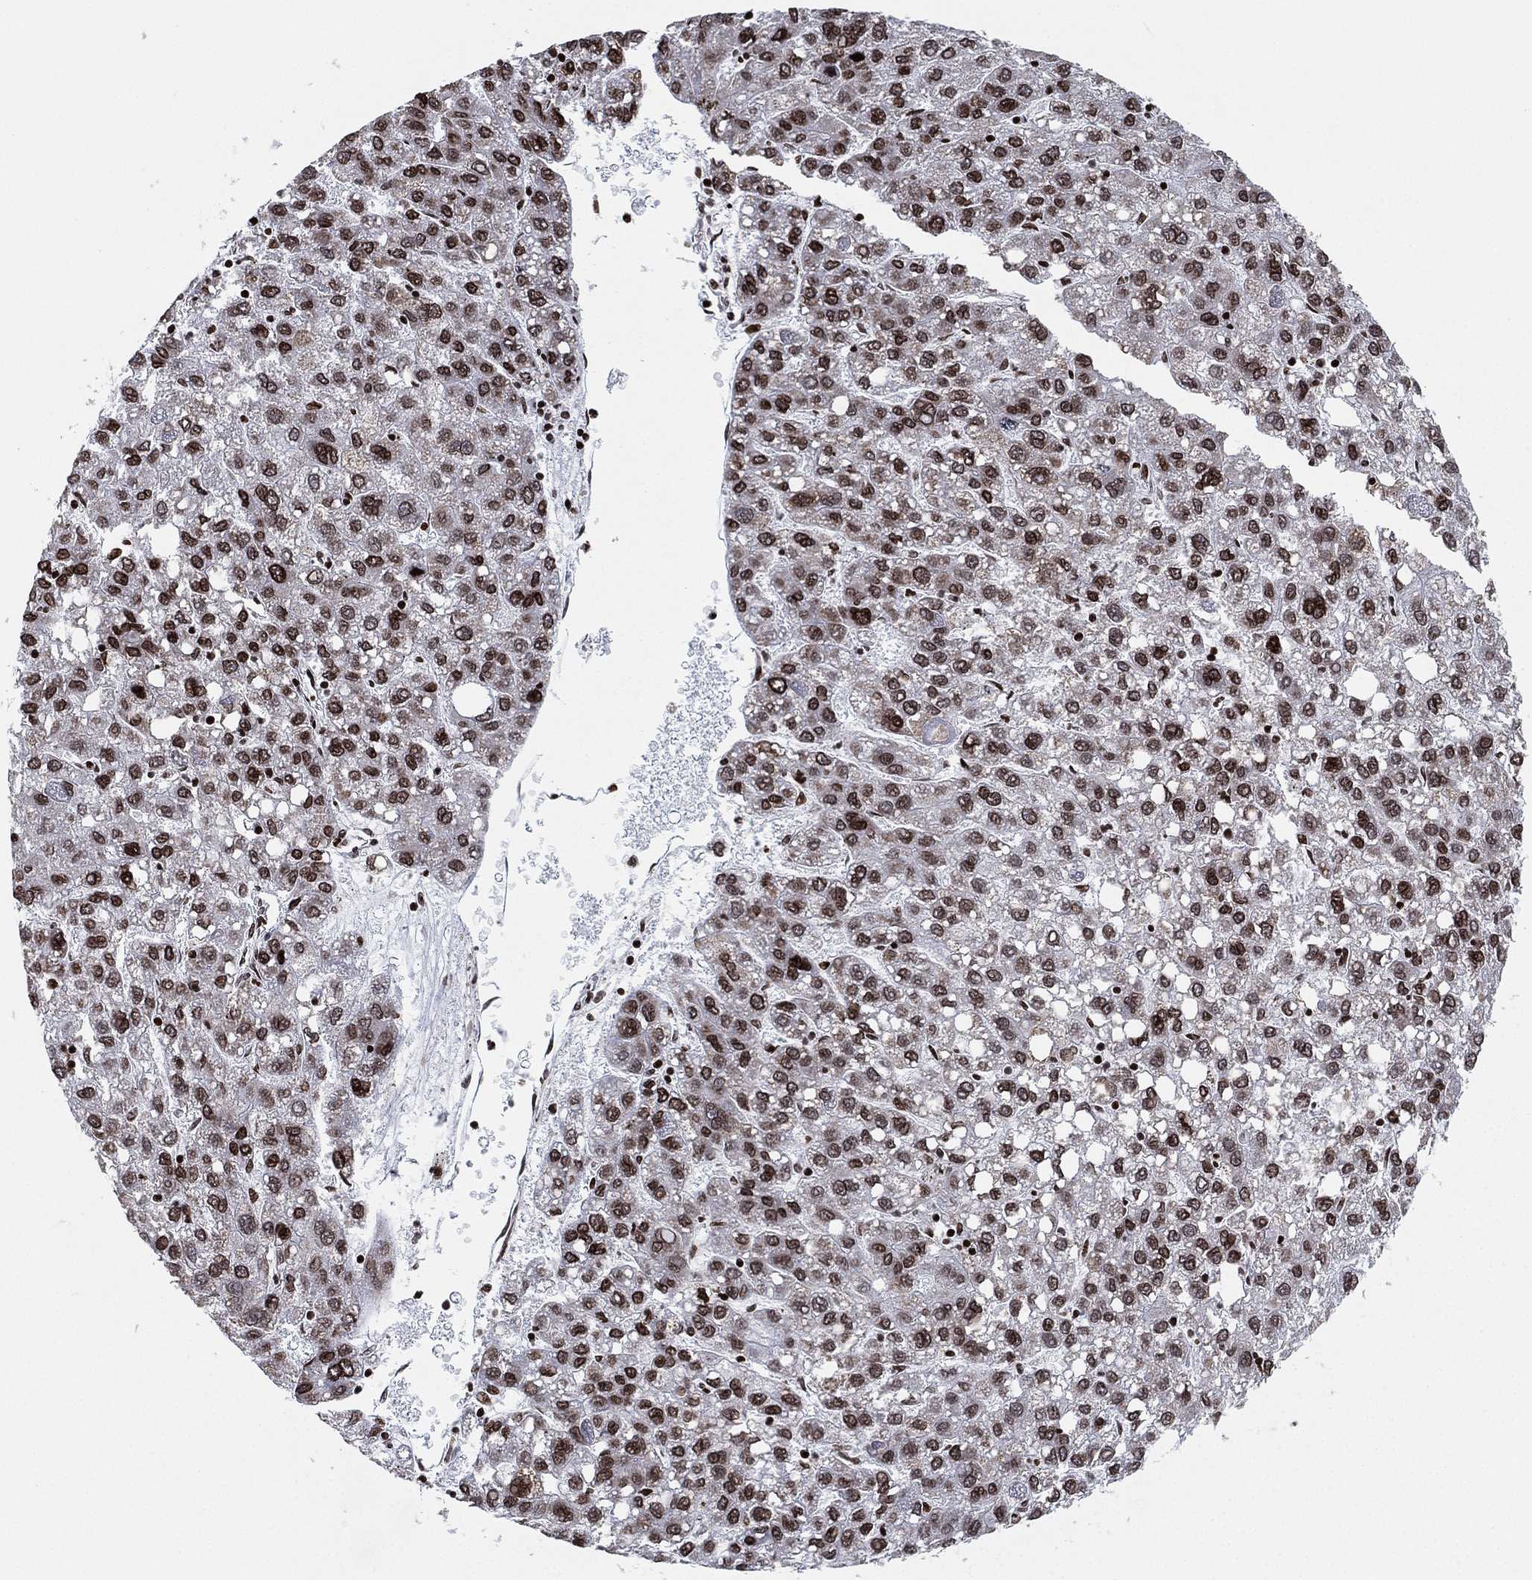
{"staining": {"intensity": "moderate", "quantity": "25%-75%", "location": "nuclear"}, "tissue": "liver cancer", "cell_type": "Tumor cells", "image_type": "cancer", "snomed": [{"axis": "morphology", "description": "Carcinoma, Hepatocellular, NOS"}, {"axis": "topography", "description": "Liver"}], "caption": "Immunohistochemistry (IHC) staining of liver cancer (hepatocellular carcinoma), which shows medium levels of moderate nuclear positivity in approximately 25%-75% of tumor cells indicating moderate nuclear protein positivity. The staining was performed using DAB (brown) for protein detection and nuclei were counterstained in hematoxylin (blue).", "gene": "MFSD14A", "patient": {"sex": "female", "age": 82}}